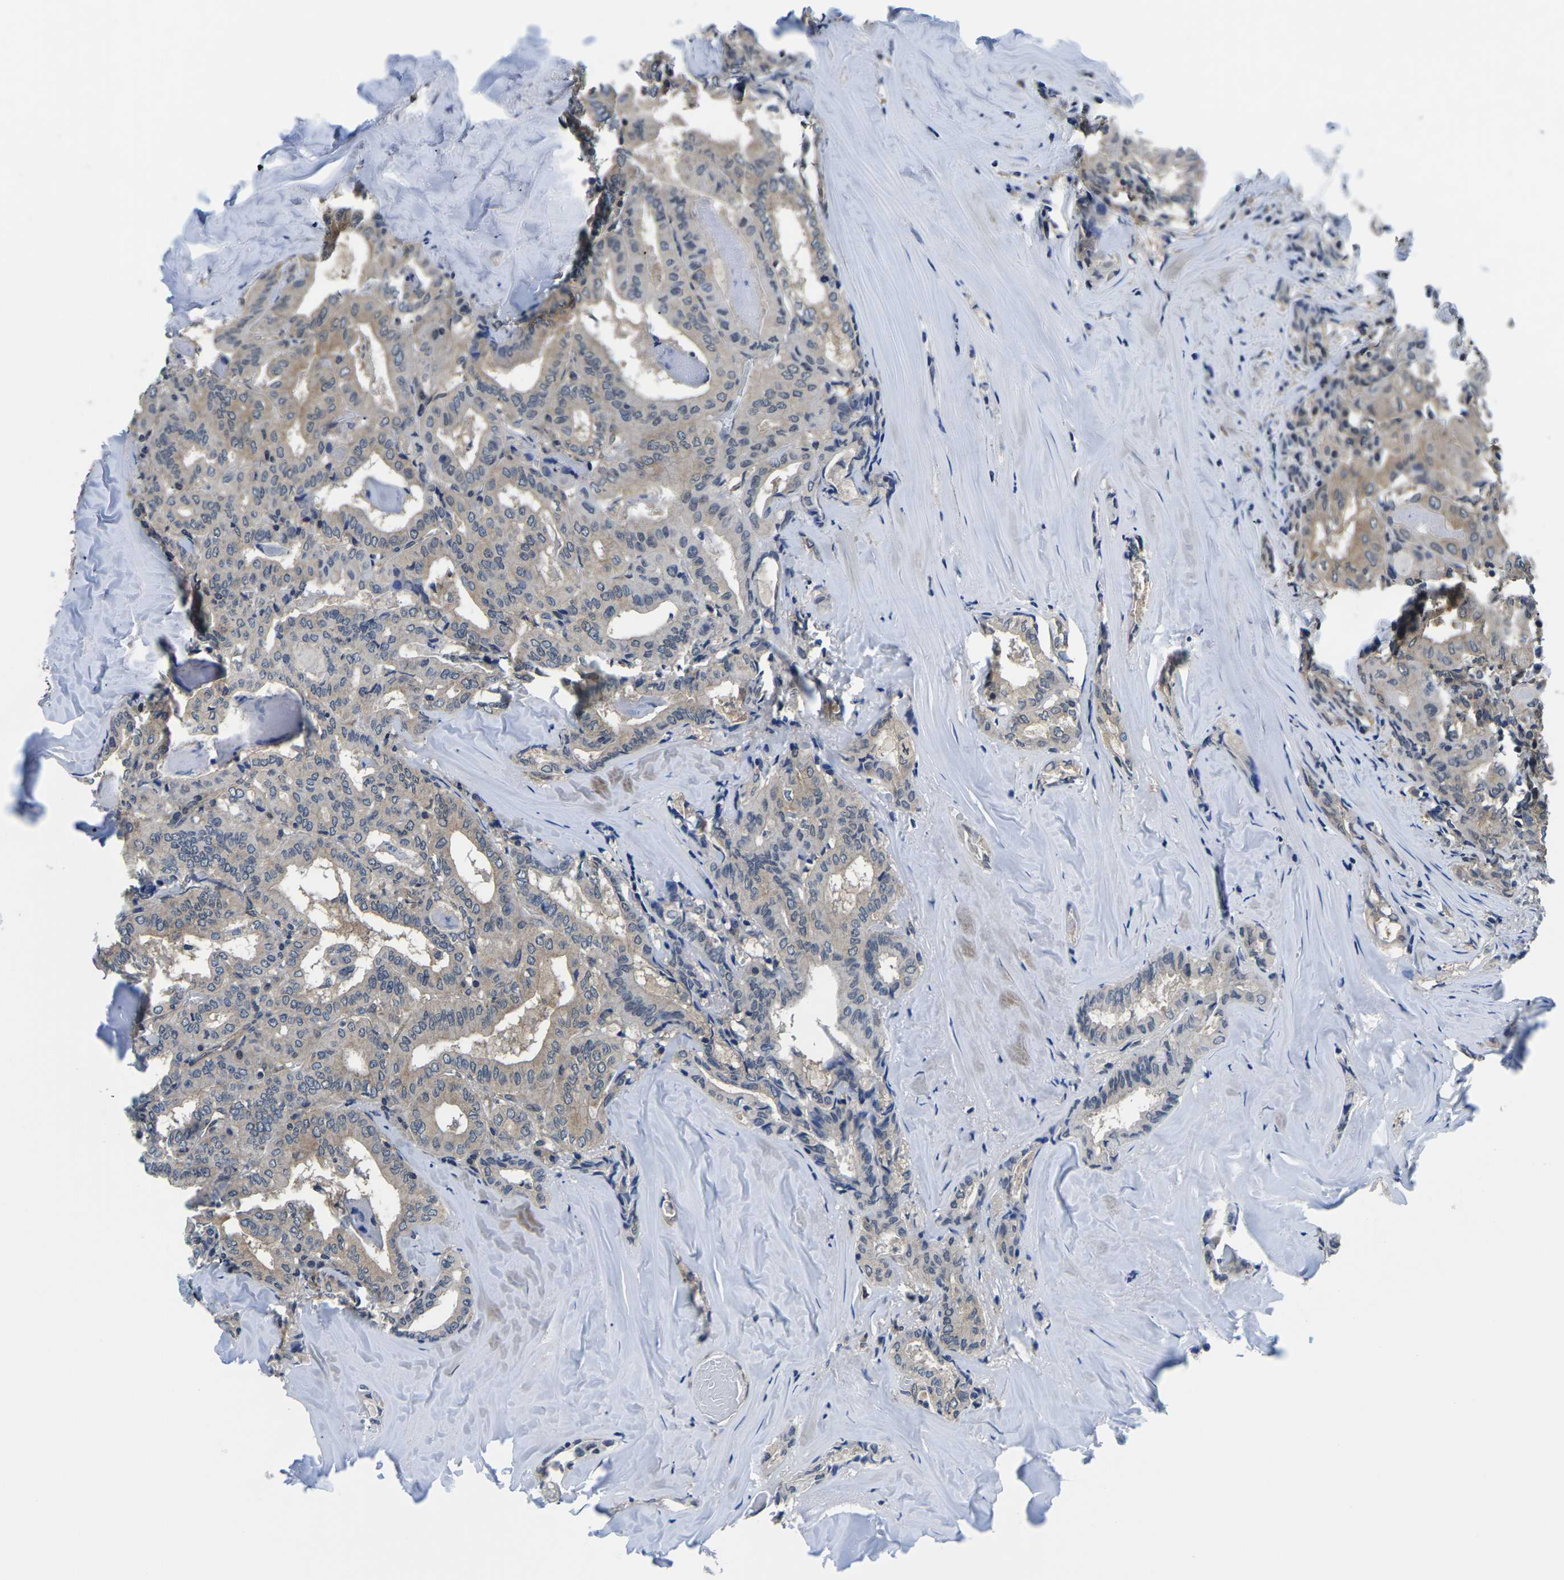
{"staining": {"intensity": "weak", "quantity": ">75%", "location": "cytoplasmic/membranous"}, "tissue": "thyroid cancer", "cell_type": "Tumor cells", "image_type": "cancer", "snomed": [{"axis": "morphology", "description": "Papillary adenocarcinoma, NOS"}, {"axis": "topography", "description": "Thyroid gland"}], "caption": "The photomicrograph shows staining of thyroid cancer, revealing weak cytoplasmic/membranous protein expression (brown color) within tumor cells.", "gene": "GSK3B", "patient": {"sex": "female", "age": 42}}